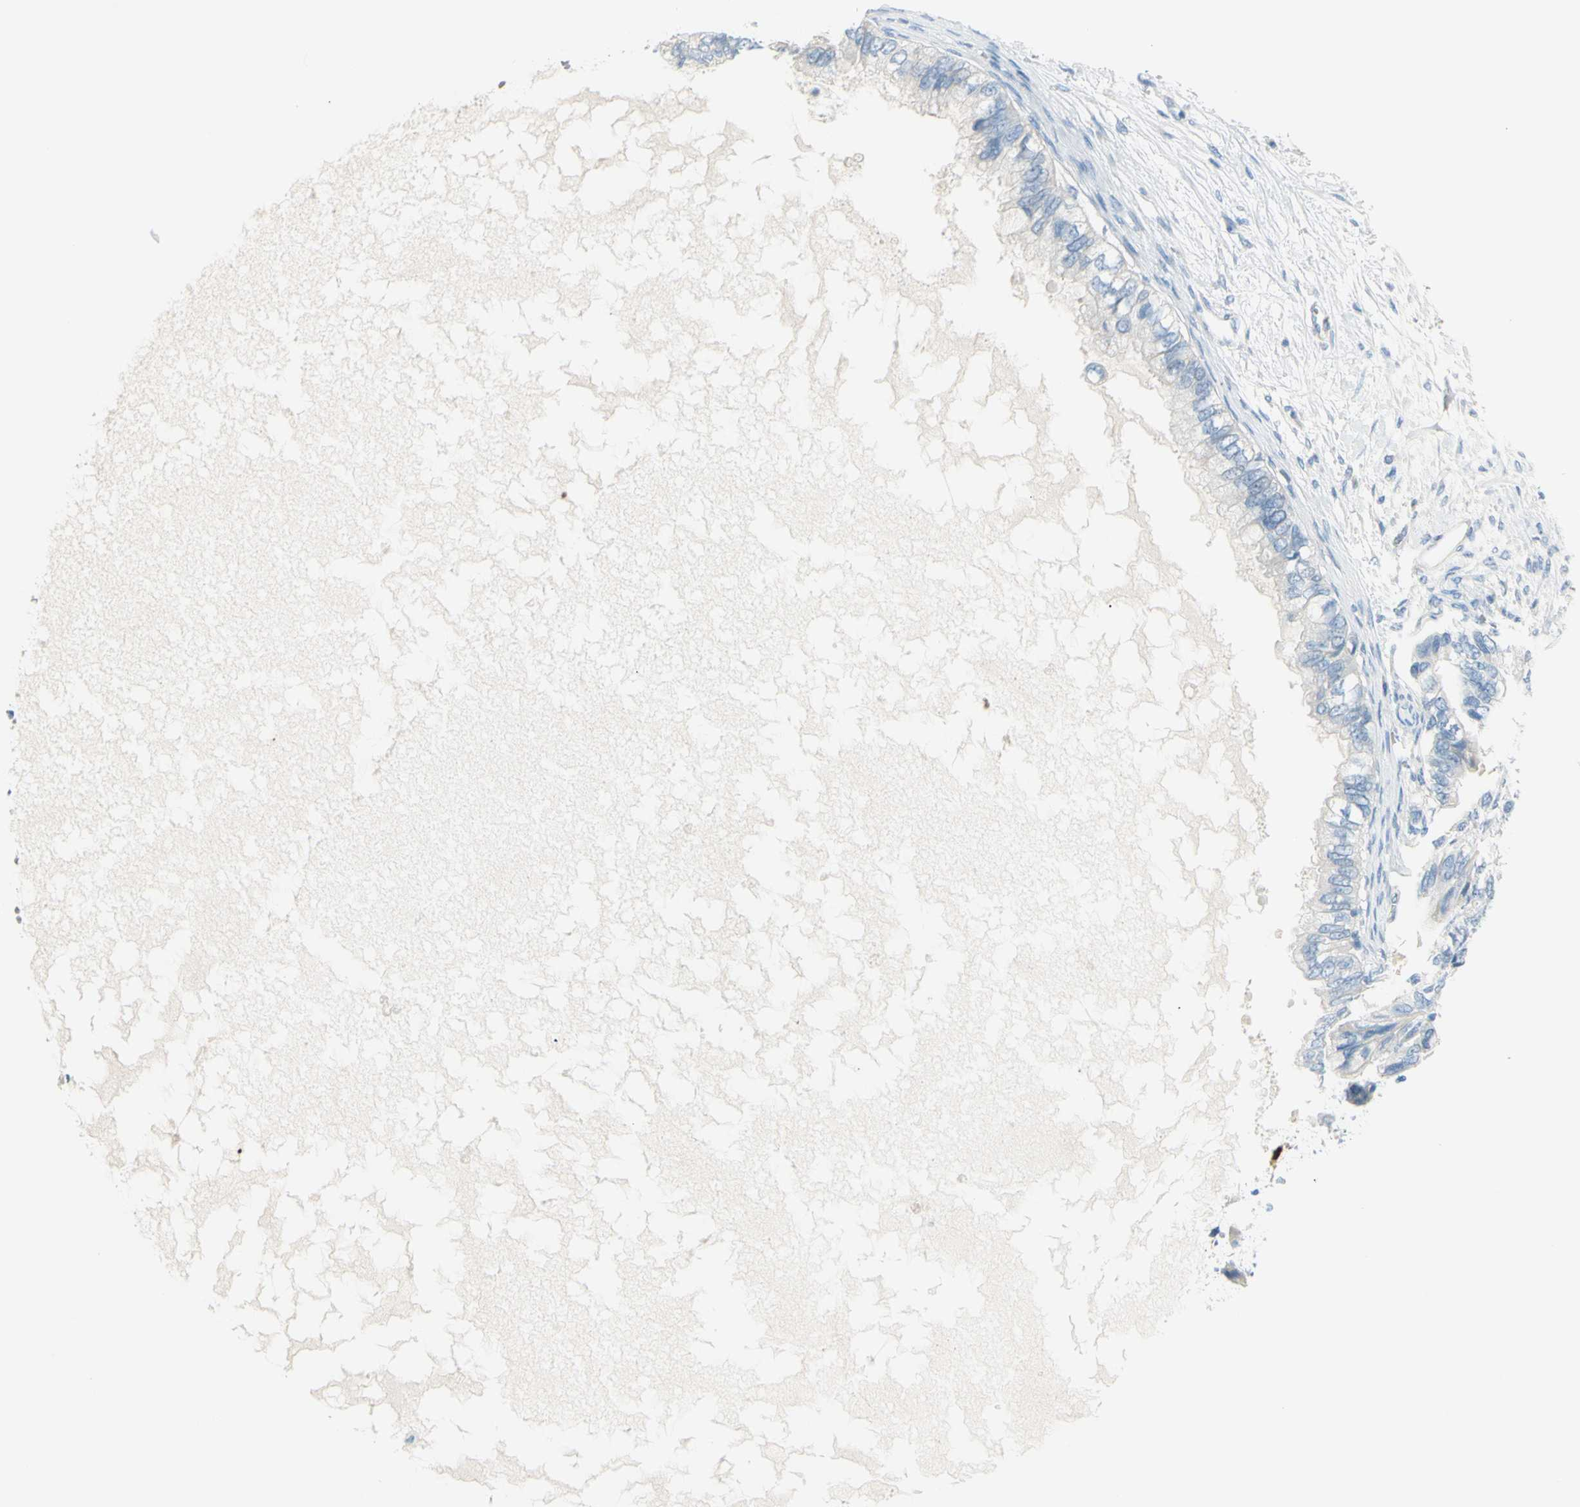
{"staining": {"intensity": "negative", "quantity": "none", "location": "none"}, "tissue": "ovarian cancer", "cell_type": "Tumor cells", "image_type": "cancer", "snomed": [{"axis": "morphology", "description": "Cystadenocarcinoma, mucinous, NOS"}, {"axis": "topography", "description": "Ovary"}], "caption": "This is an IHC micrograph of ovarian cancer. There is no staining in tumor cells.", "gene": "DCT", "patient": {"sex": "female", "age": 80}}